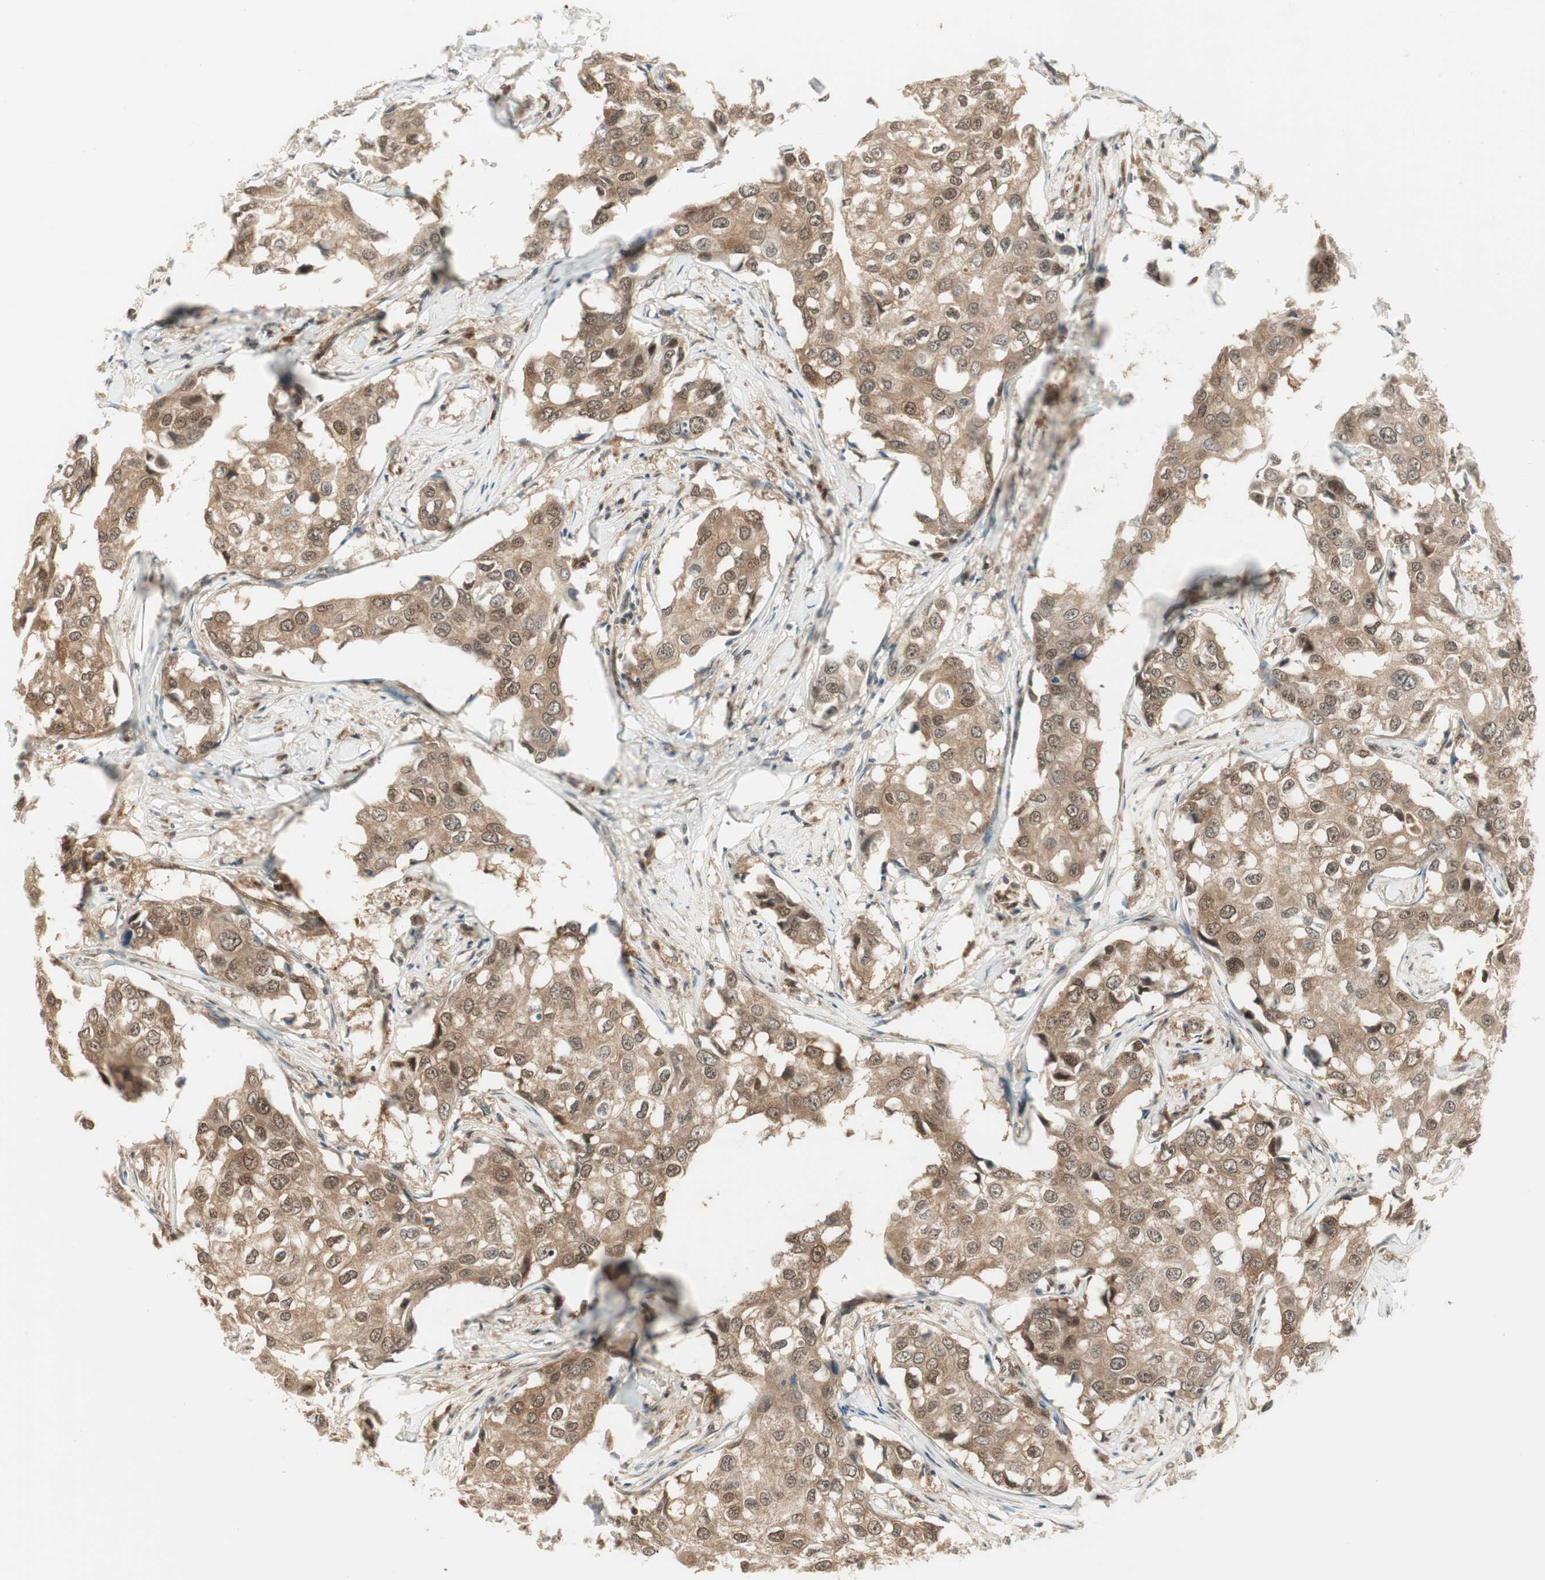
{"staining": {"intensity": "weak", "quantity": ">75%", "location": "cytoplasmic/membranous"}, "tissue": "breast cancer", "cell_type": "Tumor cells", "image_type": "cancer", "snomed": [{"axis": "morphology", "description": "Duct carcinoma"}, {"axis": "topography", "description": "Breast"}], "caption": "Immunohistochemical staining of invasive ductal carcinoma (breast) exhibits low levels of weak cytoplasmic/membranous staining in approximately >75% of tumor cells.", "gene": "IPO5", "patient": {"sex": "female", "age": 27}}